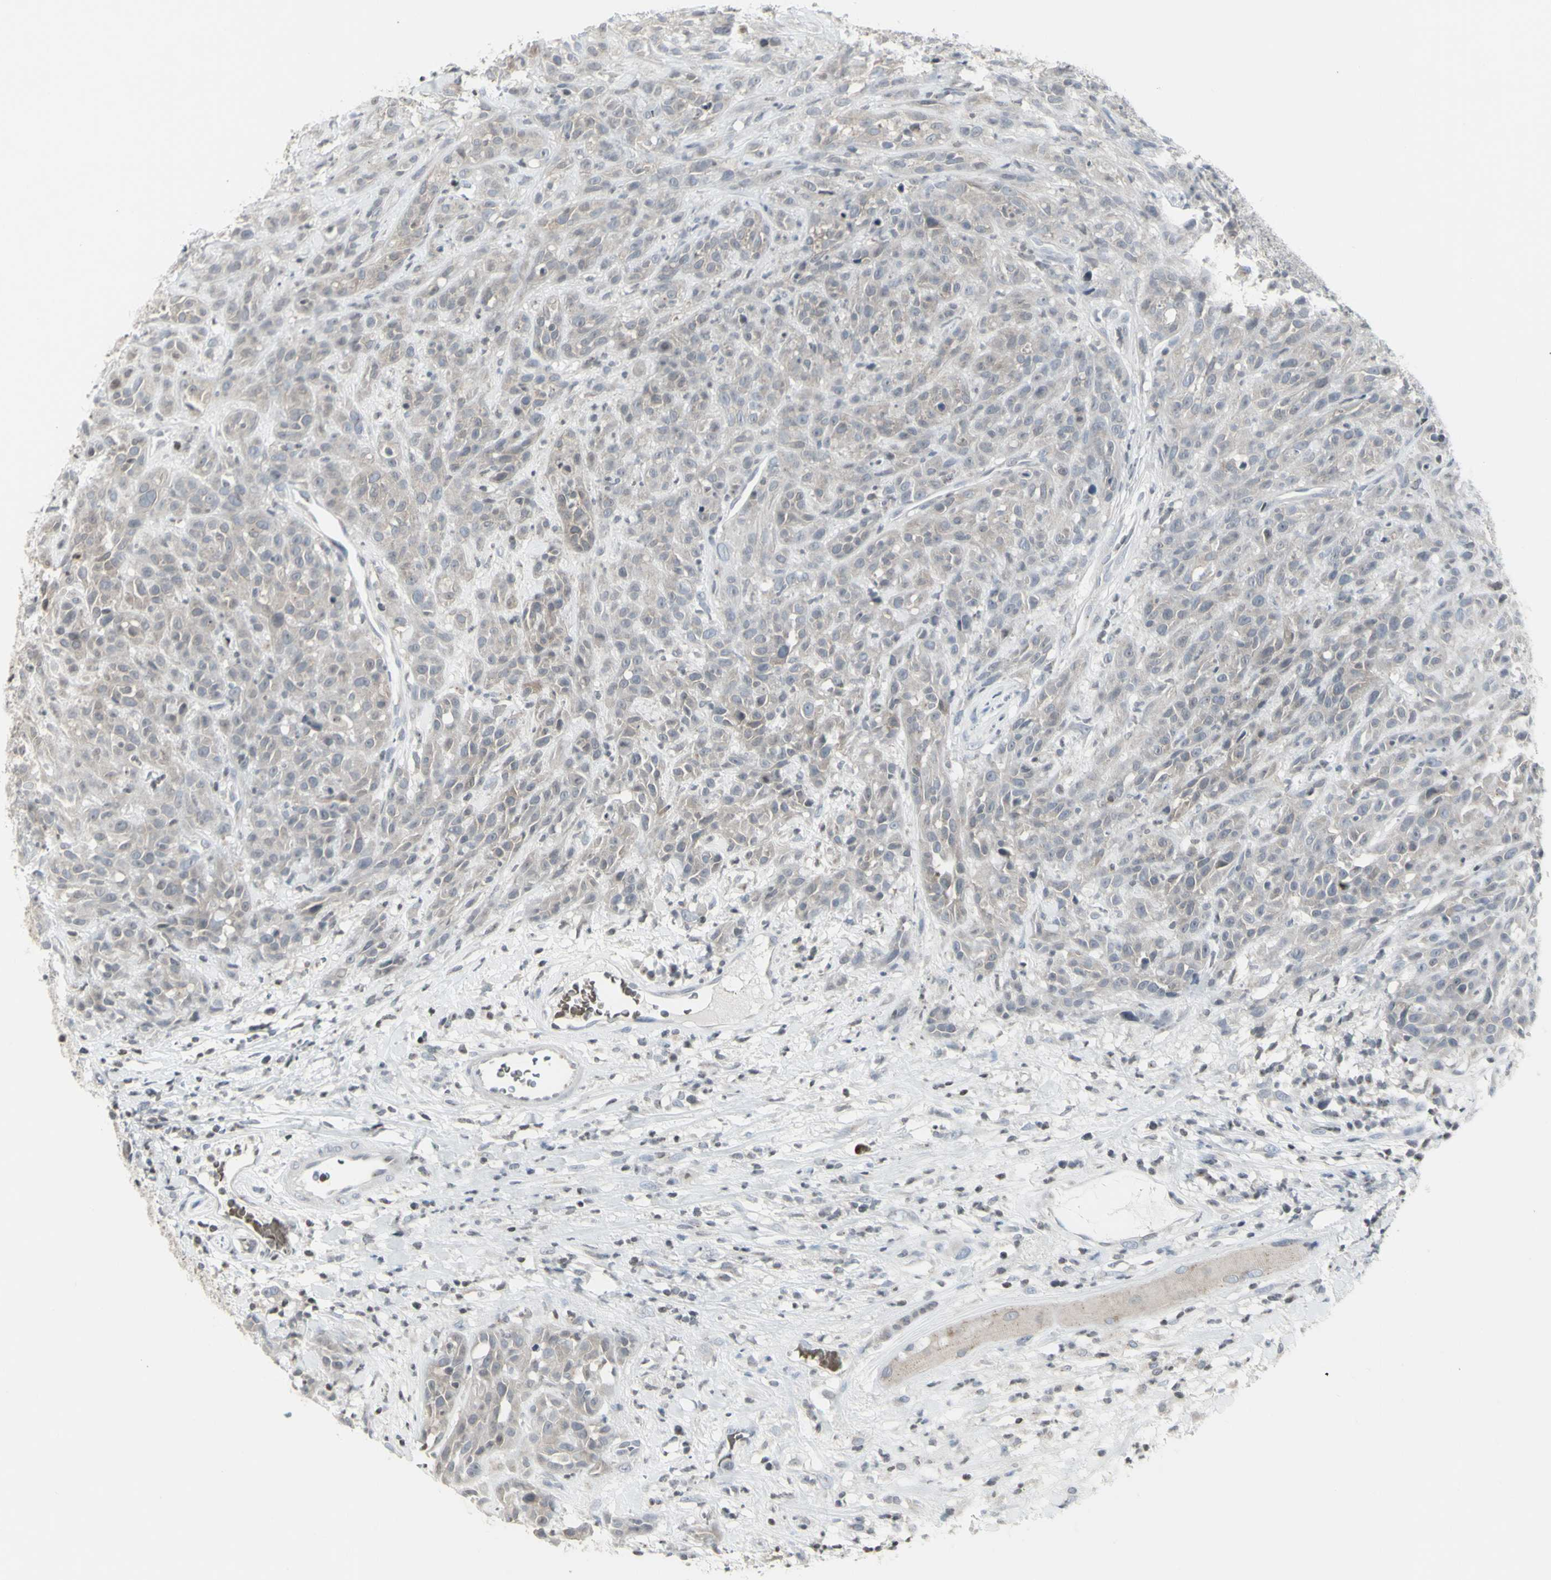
{"staining": {"intensity": "negative", "quantity": "none", "location": "none"}, "tissue": "head and neck cancer", "cell_type": "Tumor cells", "image_type": "cancer", "snomed": [{"axis": "morphology", "description": "Normal tissue, NOS"}, {"axis": "morphology", "description": "Squamous cell carcinoma, NOS"}, {"axis": "topography", "description": "Cartilage tissue"}, {"axis": "topography", "description": "Head-Neck"}], "caption": "Tumor cells are negative for protein expression in human head and neck squamous cell carcinoma.", "gene": "MUC5AC", "patient": {"sex": "male", "age": 62}}